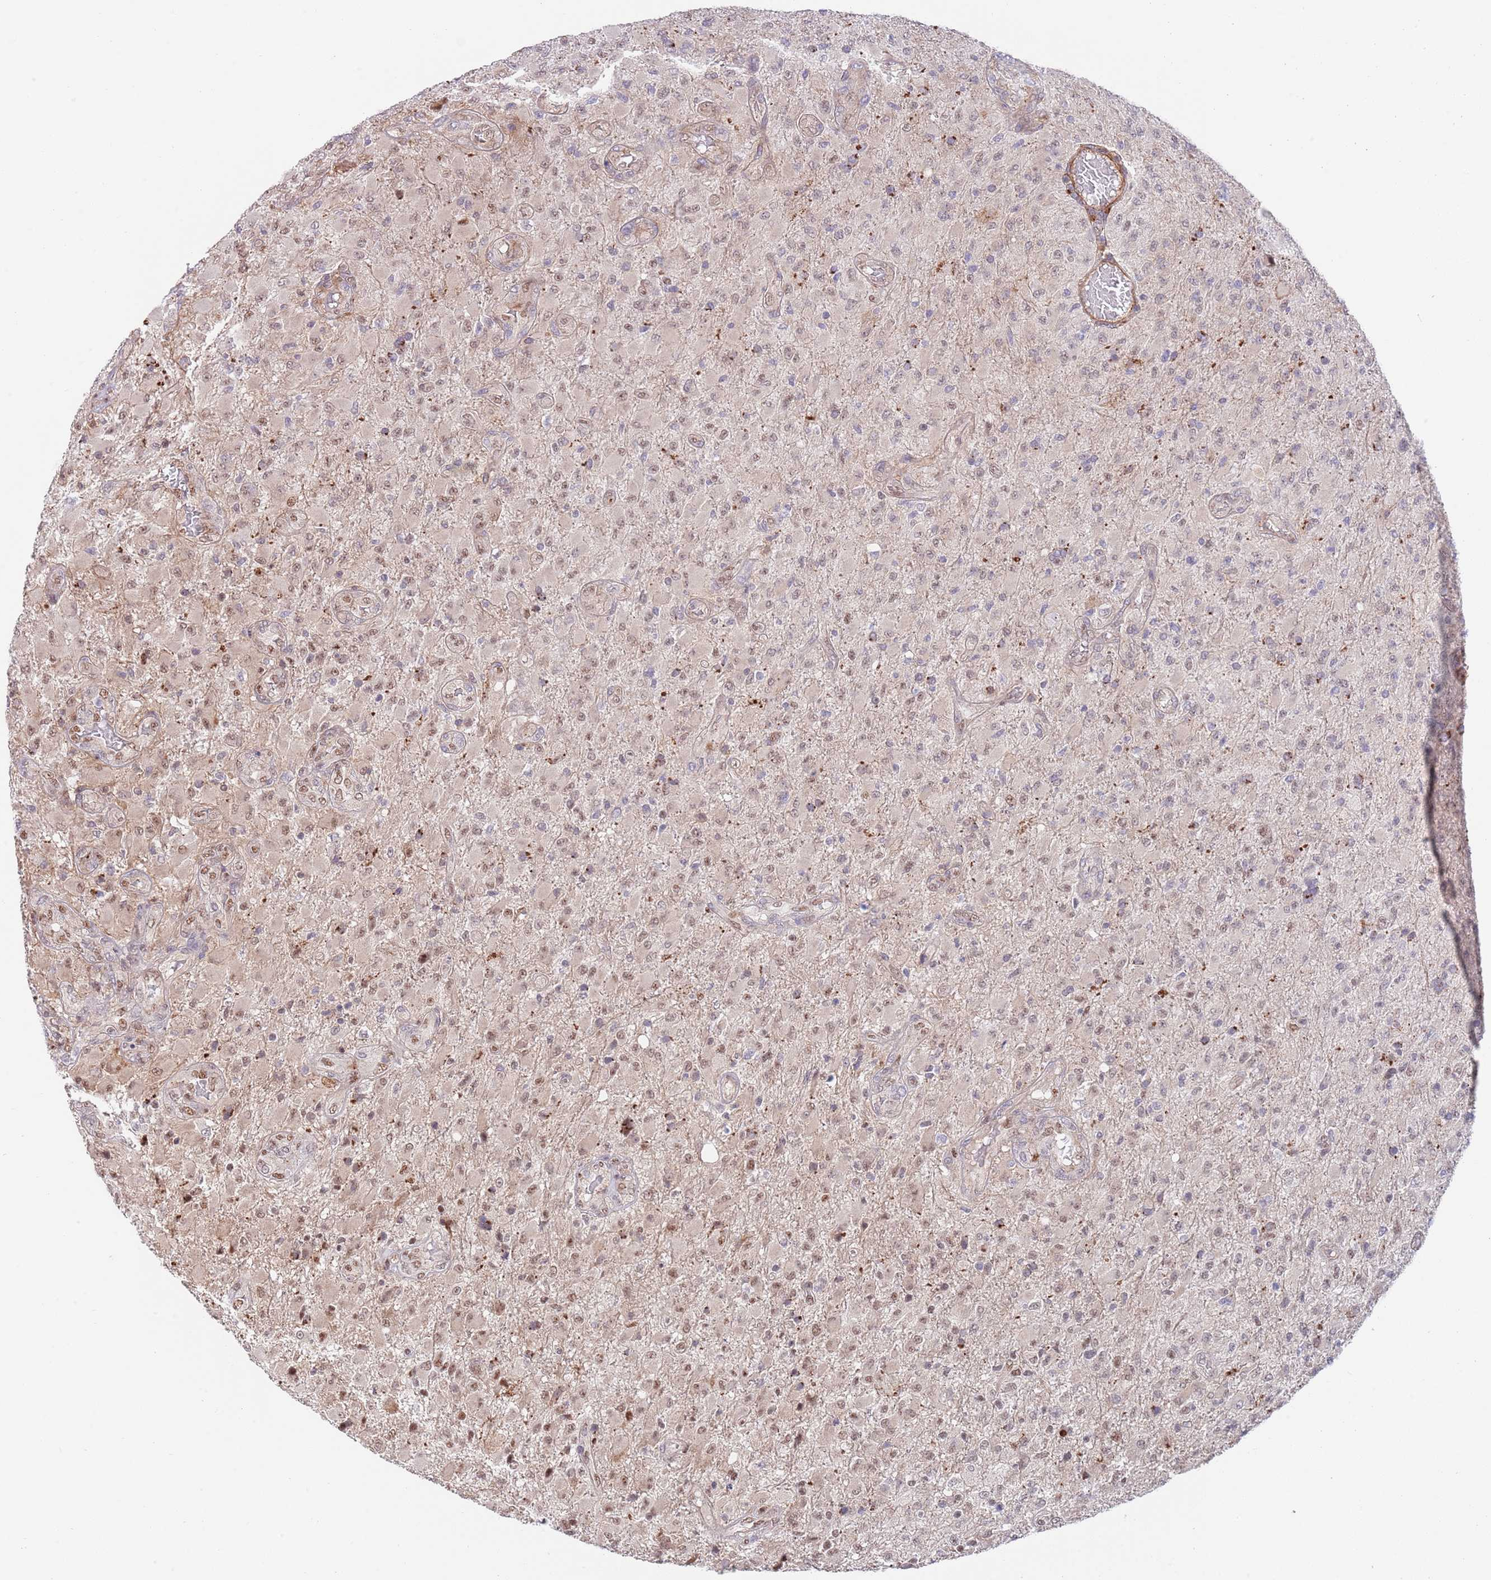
{"staining": {"intensity": "moderate", "quantity": "25%-75%", "location": "nuclear"}, "tissue": "glioma", "cell_type": "Tumor cells", "image_type": "cancer", "snomed": [{"axis": "morphology", "description": "Glioma, malignant, Low grade"}, {"axis": "topography", "description": "Brain"}], "caption": "Approximately 25%-75% of tumor cells in human malignant glioma (low-grade) demonstrate moderate nuclear protein expression as visualized by brown immunohistochemical staining.", "gene": "BPNT1", "patient": {"sex": "male", "age": 65}}